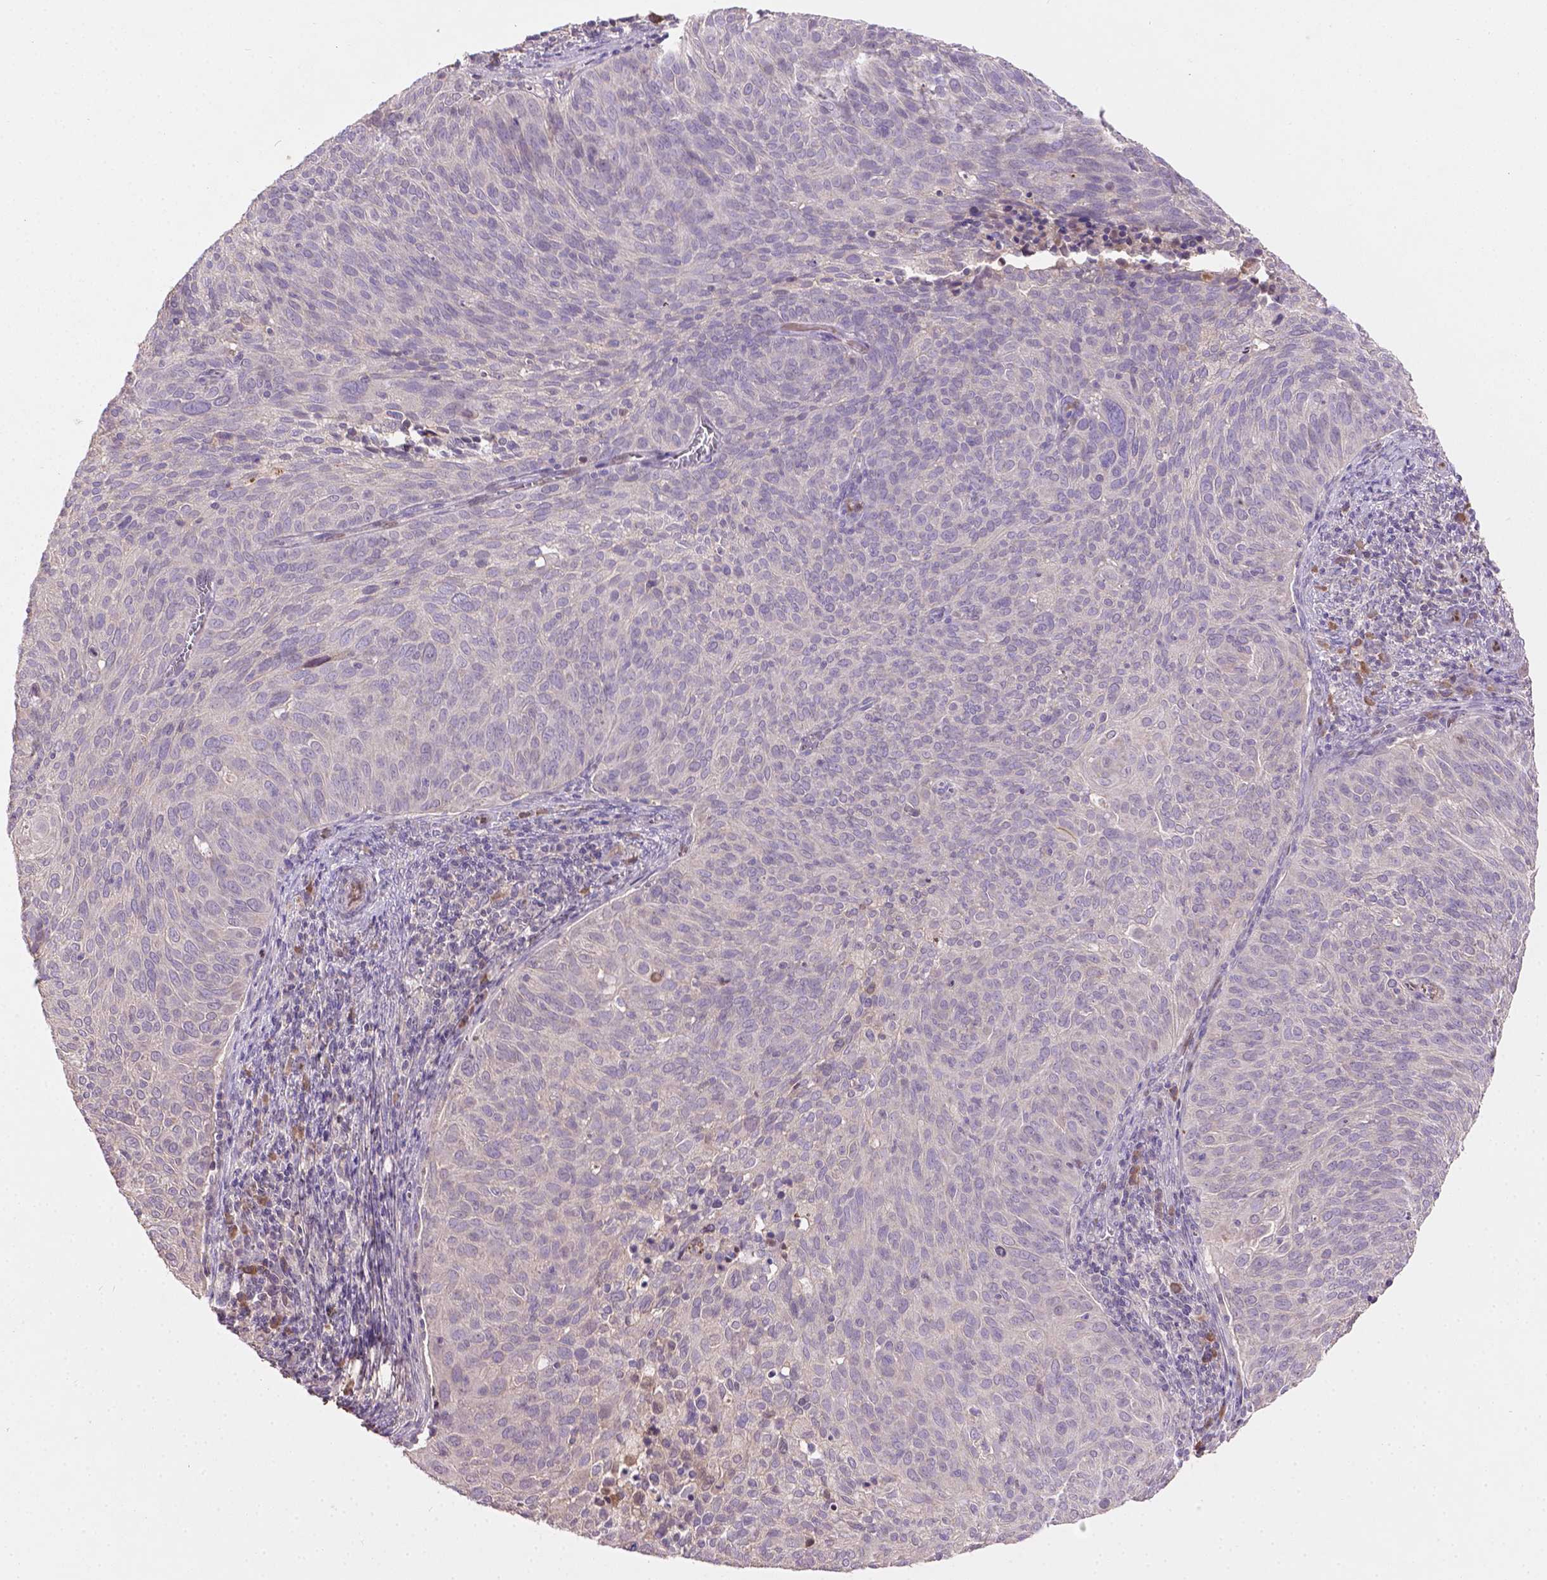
{"staining": {"intensity": "negative", "quantity": "none", "location": "none"}, "tissue": "cervical cancer", "cell_type": "Tumor cells", "image_type": "cancer", "snomed": [{"axis": "morphology", "description": "Squamous cell carcinoma, NOS"}, {"axis": "topography", "description": "Cervix"}], "caption": "The histopathology image reveals no significant staining in tumor cells of cervical cancer (squamous cell carcinoma).", "gene": "SOX17", "patient": {"sex": "female", "age": 39}}